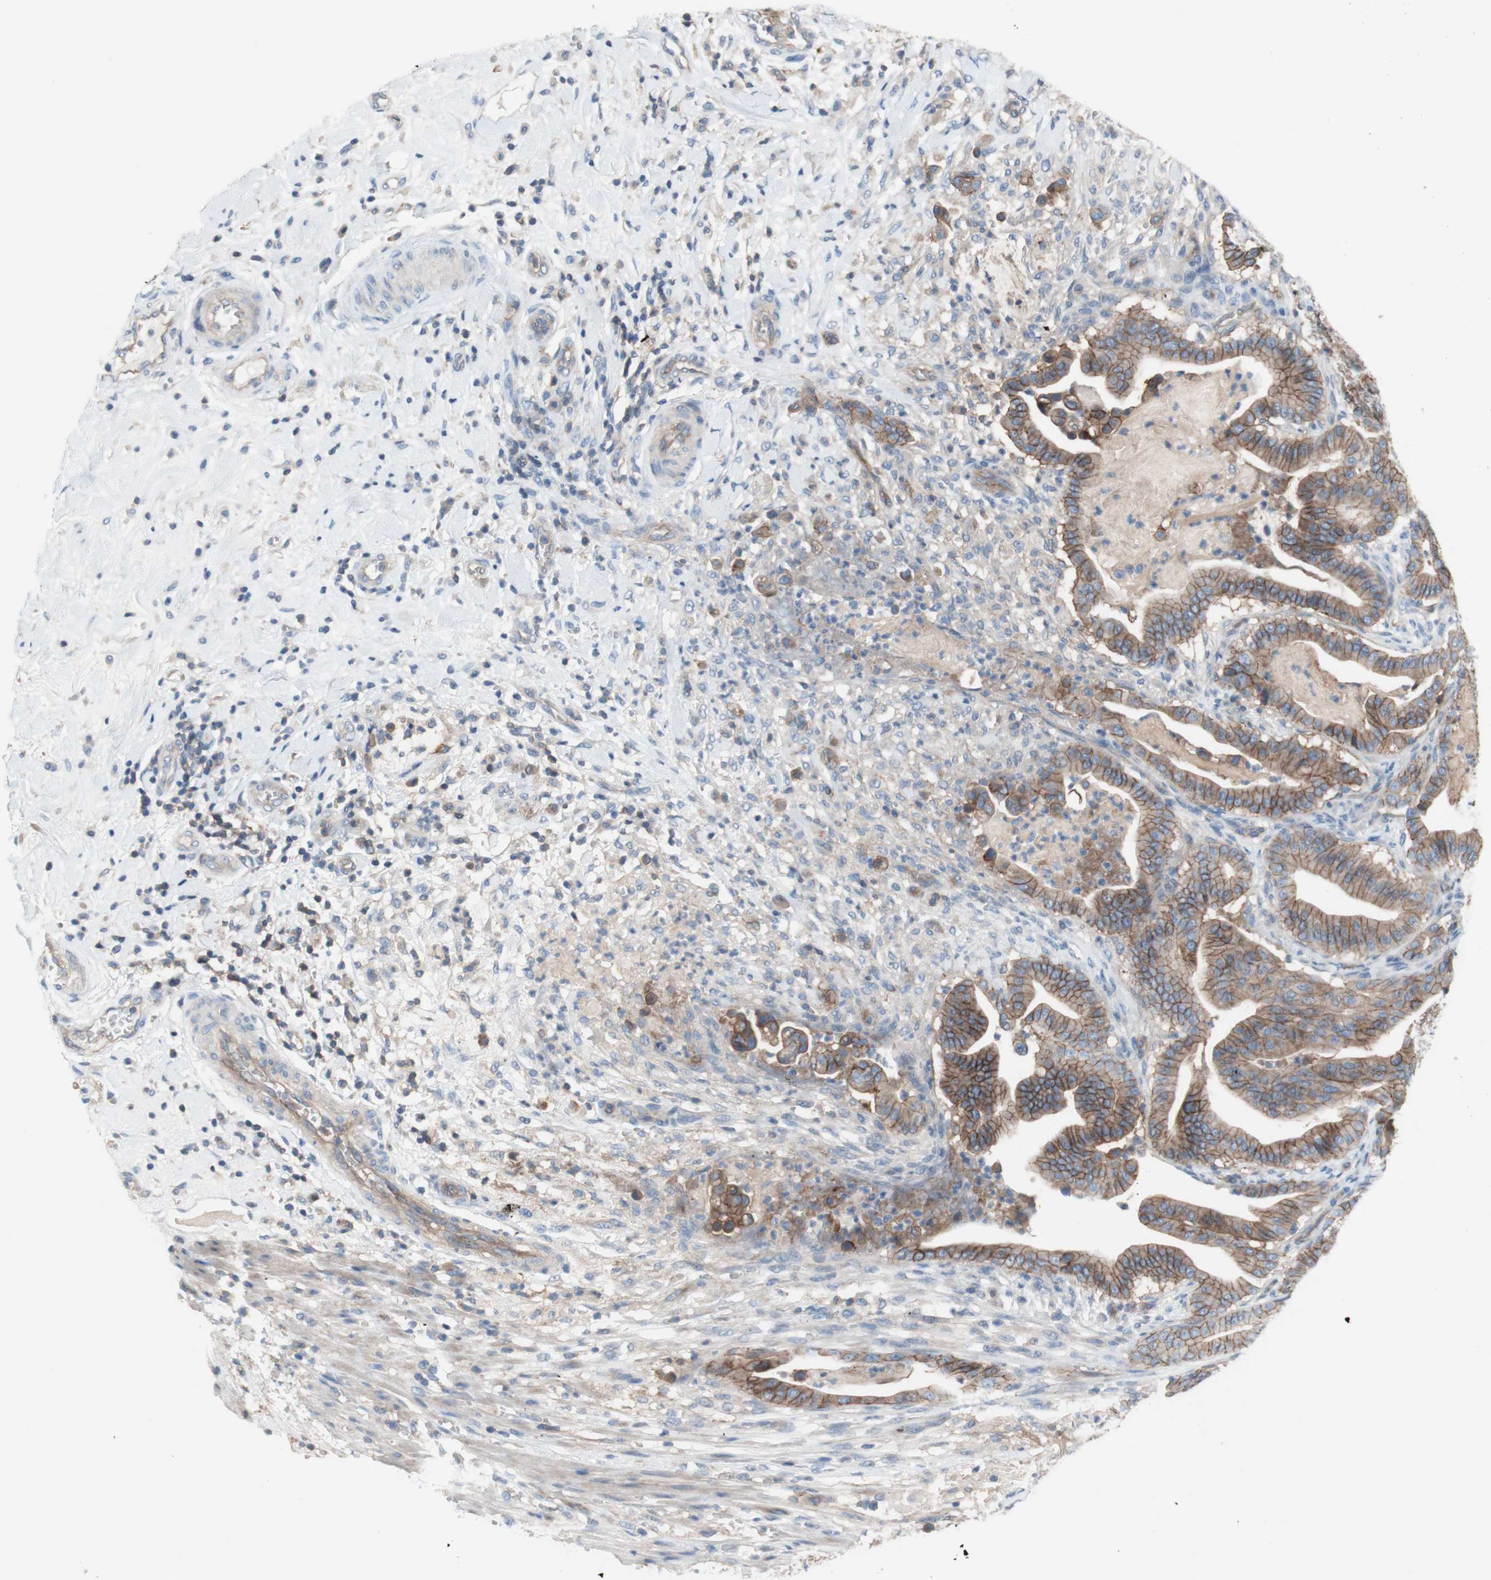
{"staining": {"intensity": "moderate", "quantity": ">75%", "location": "cytoplasmic/membranous"}, "tissue": "pancreatic cancer", "cell_type": "Tumor cells", "image_type": "cancer", "snomed": [{"axis": "morphology", "description": "Adenocarcinoma, NOS"}, {"axis": "topography", "description": "Pancreas"}], "caption": "IHC of pancreatic cancer (adenocarcinoma) reveals medium levels of moderate cytoplasmic/membranous expression in approximately >75% of tumor cells.", "gene": "CD46", "patient": {"sex": "male", "age": 63}}